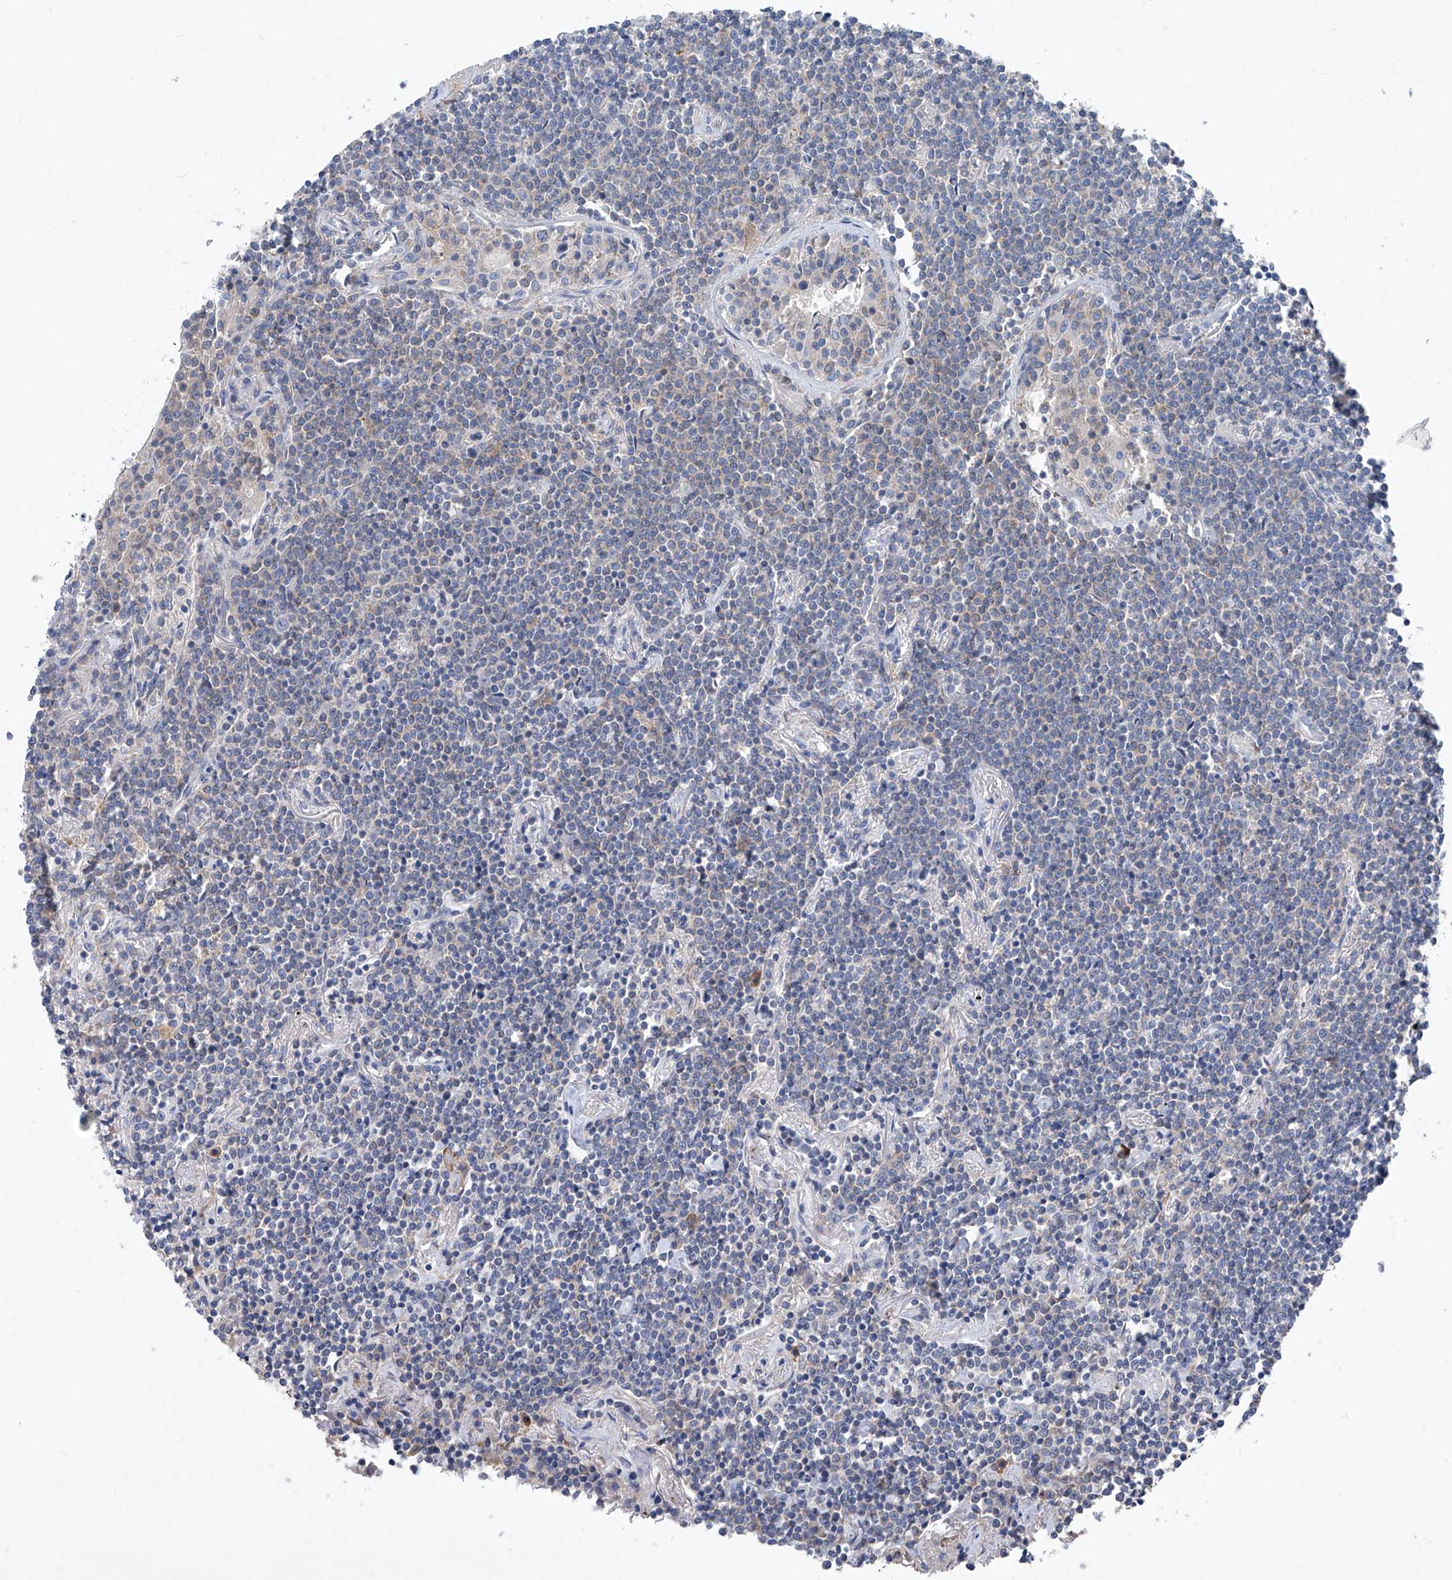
{"staining": {"intensity": "negative", "quantity": "none", "location": "none"}, "tissue": "lymphoma", "cell_type": "Tumor cells", "image_type": "cancer", "snomed": [{"axis": "morphology", "description": "Malignant lymphoma, non-Hodgkin's type, Low grade"}, {"axis": "topography", "description": "Lung"}], "caption": "Immunohistochemistry image of low-grade malignant lymphoma, non-Hodgkin's type stained for a protein (brown), which displays no staining in tumor cells.", "gene": "EPHA8", "patient": {"sex": "female", "age": 71}}